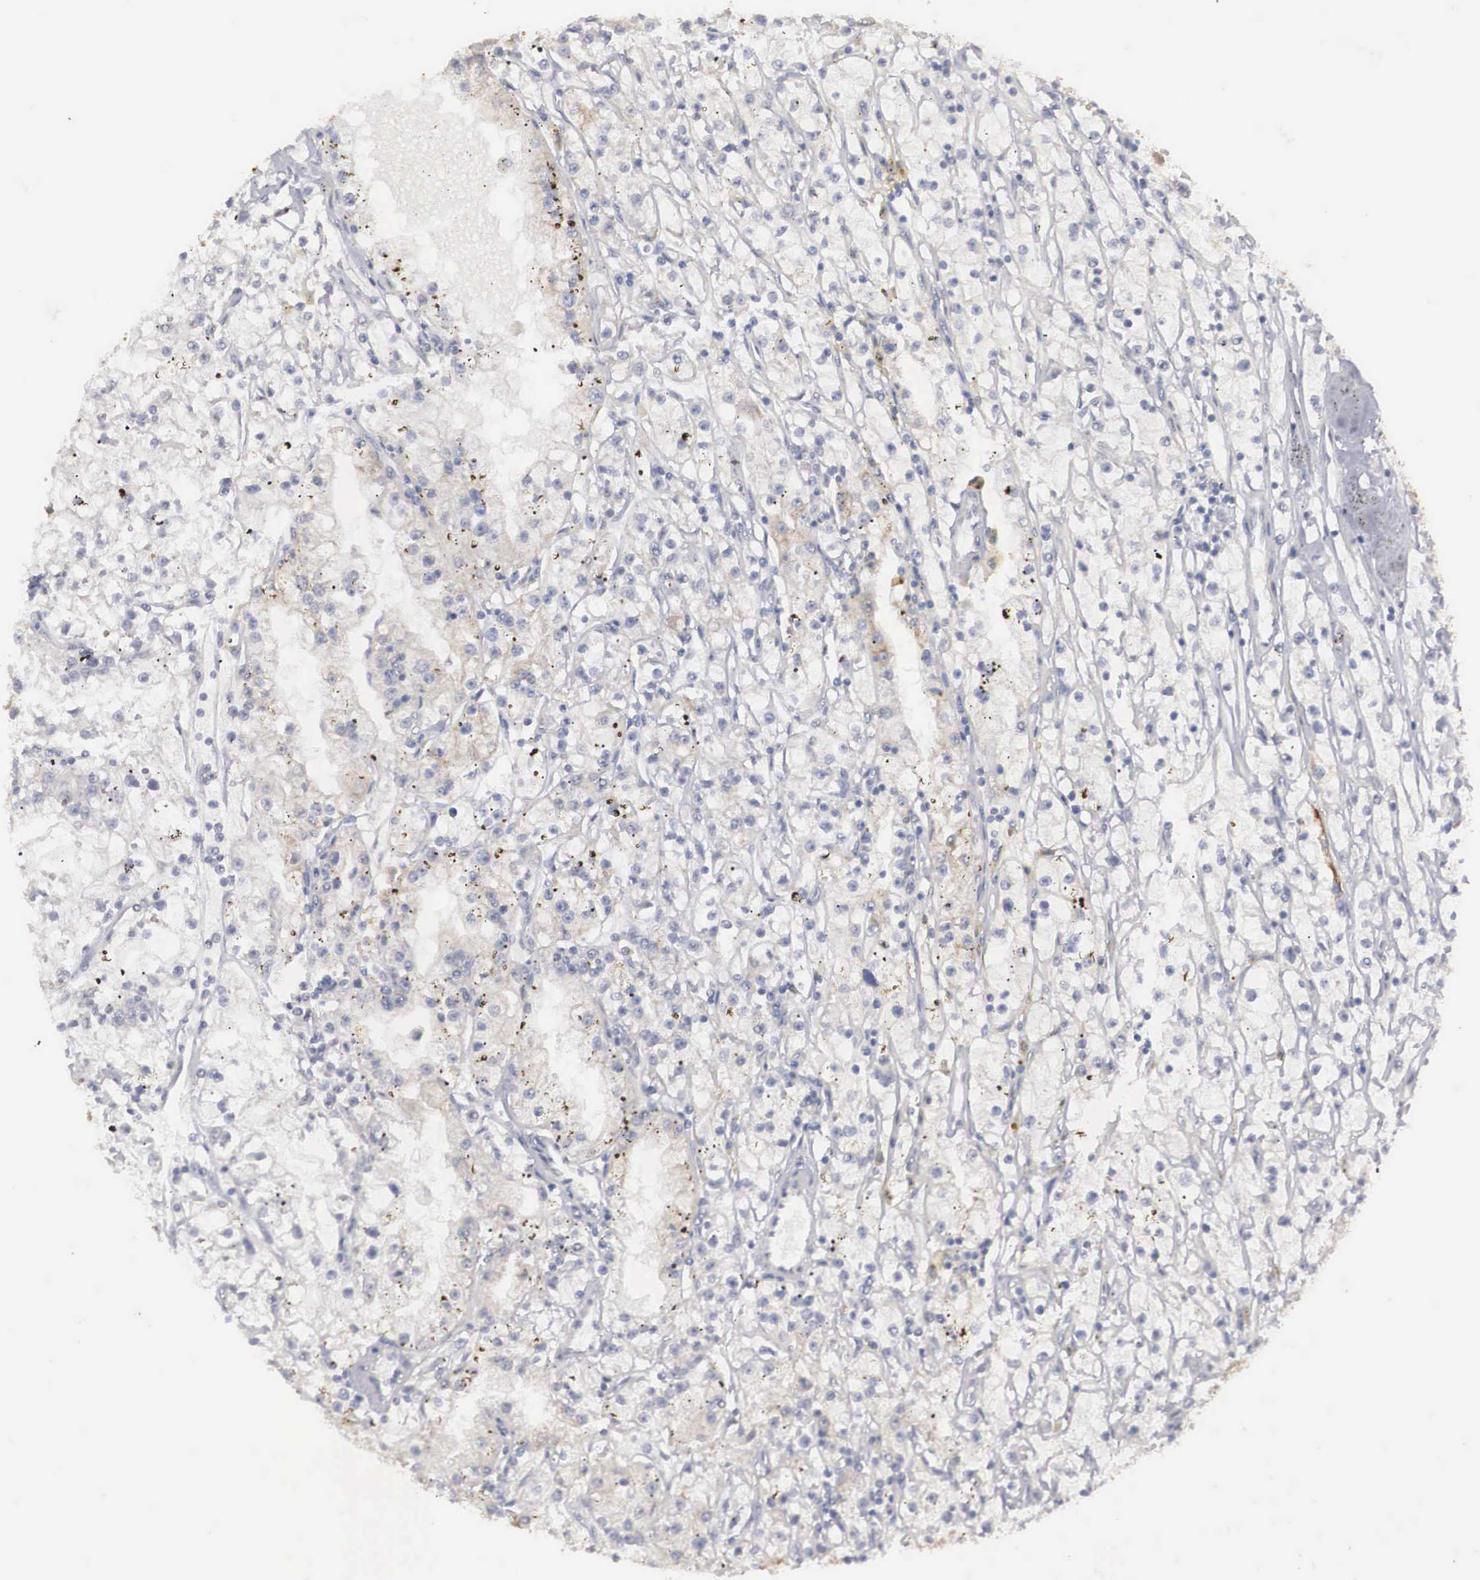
{"staining": {"intensity": "negative", "quantity": "none", "location": "none"}, "tissue": "renal cancer", "cell_type": "Tumor cells", "image_type": "cancer", "snomed": [{"axis": "morphology", "description": "Adenocarcinoma, NOS"}, {"axis": "topography", "description": "Kidney"}], "caption": "This is a micrograph of immunohistochemistry (IHC) staining of adenocarcinoma (renal), which shows no expression in tumor cells. (Brightfield microscopy of DAB IHC at high magnification).", "gene": "WDR89", "patient": {"sex": "male", "age": 56}}